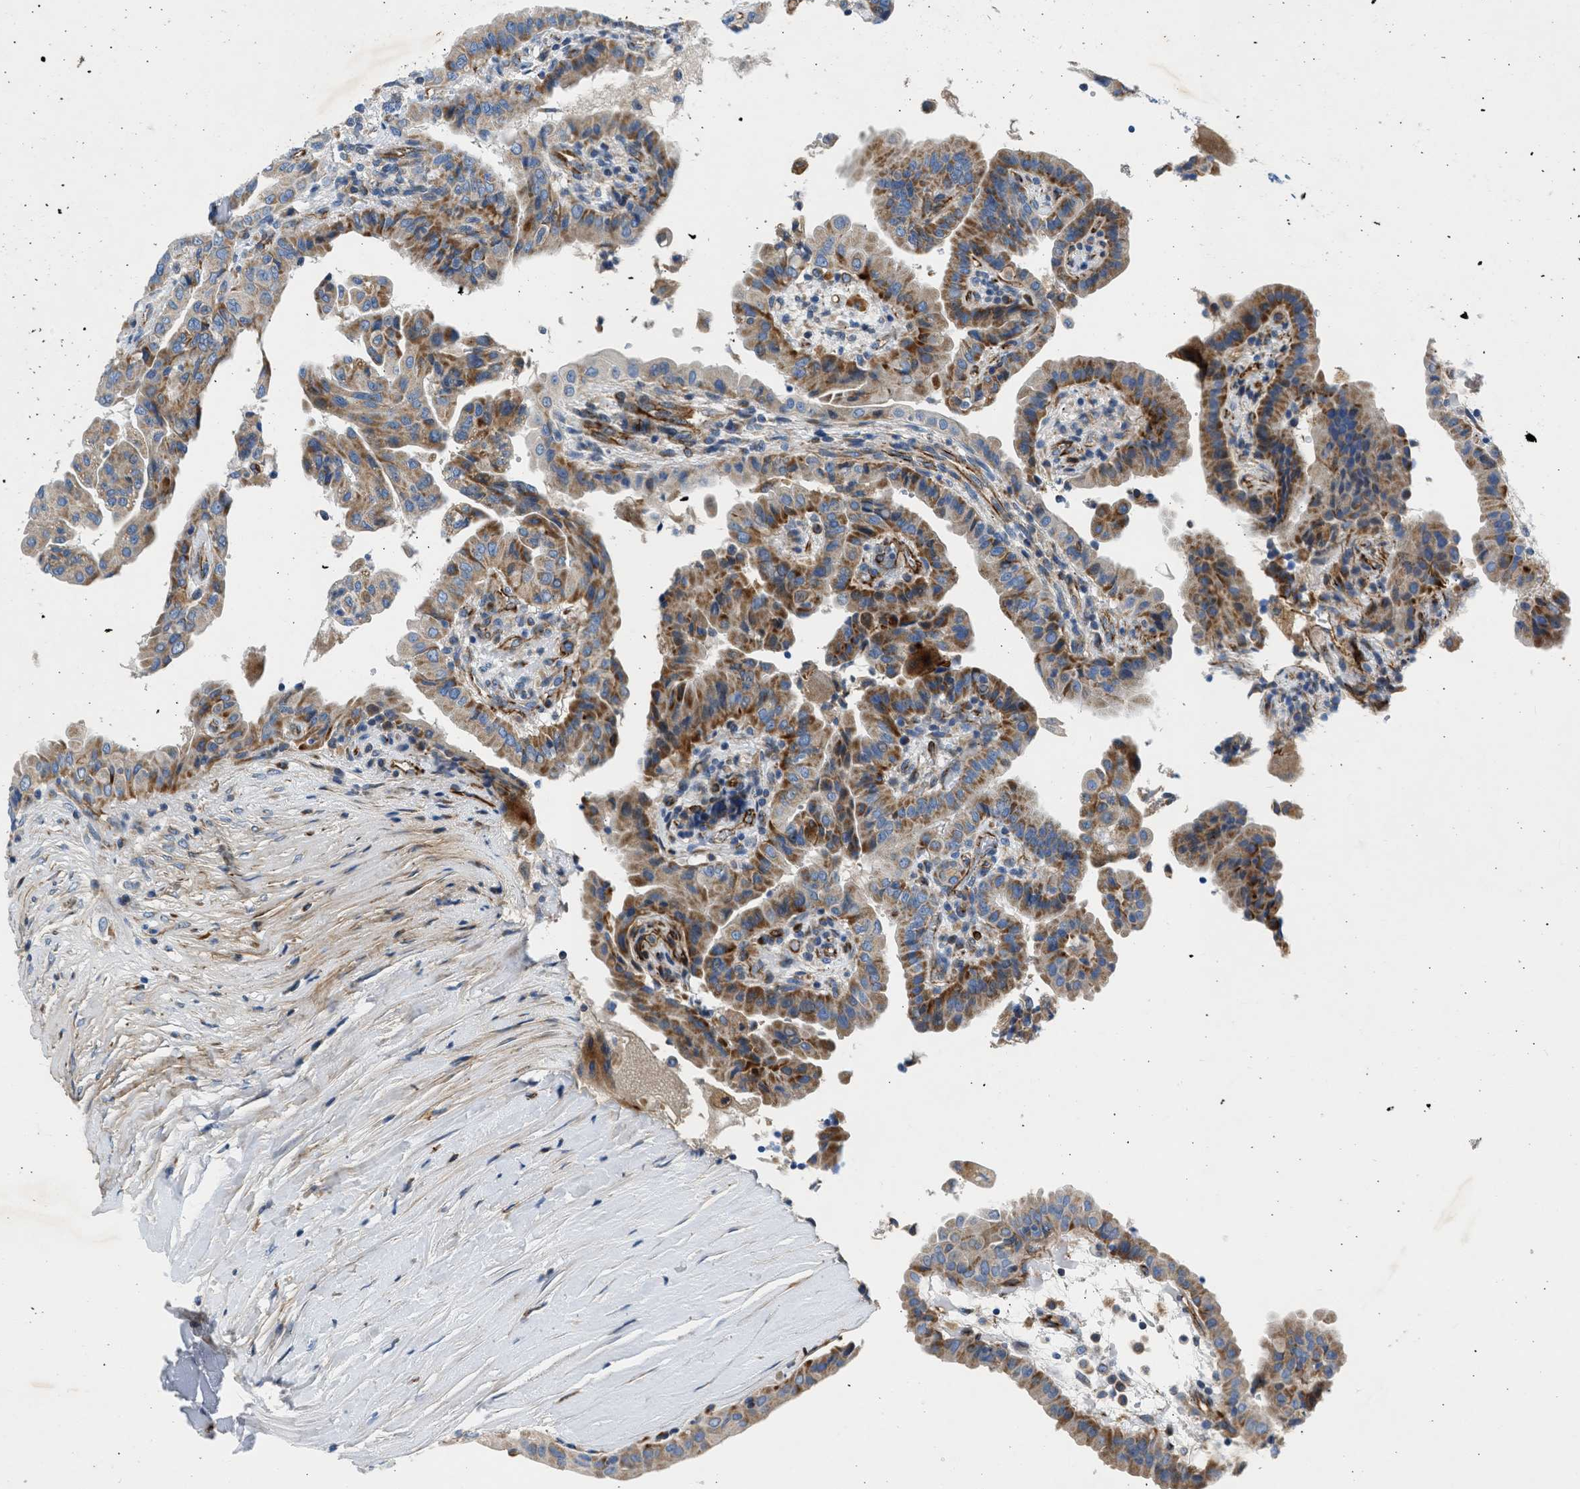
{"staining": {"intensity": "moderate", "quantity": ">75%", "location": "cytoplasmic/membranous"}, "tissue": "thyroid cancer", "cell_type": "Tumor cells", "image_type": "cancer", "snomed": [{"axis": "morphology", "description": "Papillary adenocarcinoma, NOS"}, {"axis": "topography", "description": "Thyroid gland"}], "caption": "Human thyroid papillary adenocarcinoma stained for a protein (brown) demonstrates moderate cytoplasmic/membranous positive positivity in about >75% of tumor cells.", "gene": "ULK4", "patient": {"sex": "male", "age": 33}}